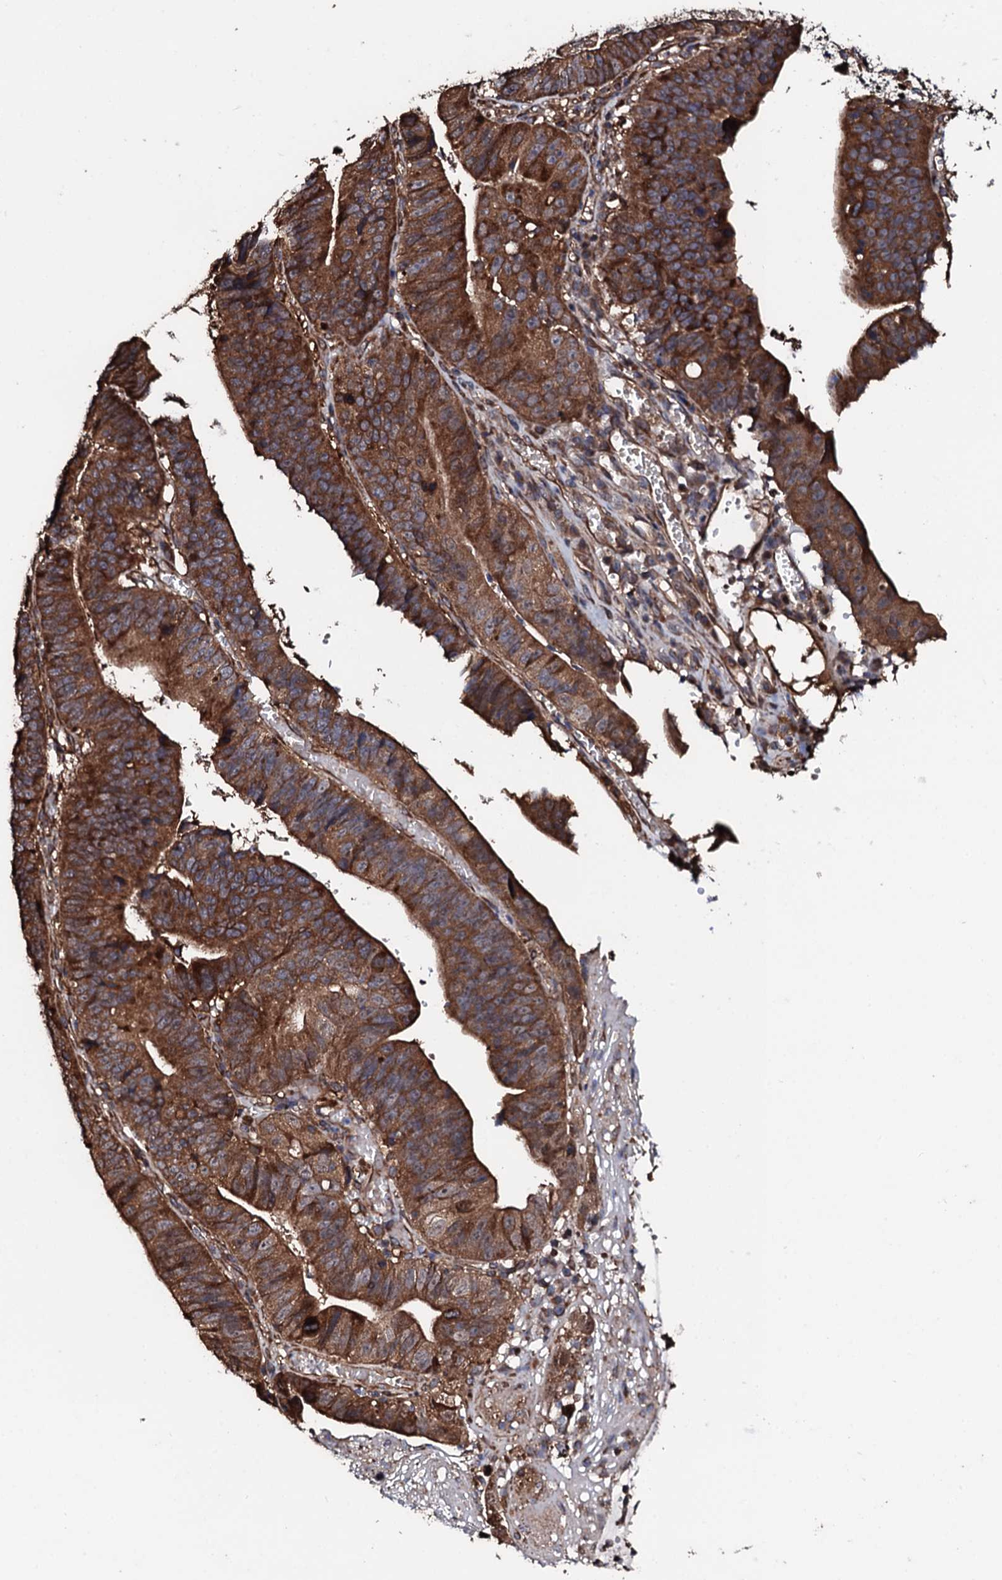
{"staining": {"intensity": "moderate", "quantity": ">75%", "location": "cytoplasmic/membranous"}, "tissue": "stomach cancer", "cell_type": "Tumor cells", "image_type": "cancer", "snomed": [{"axis": "morphology", "description": "Adenocarcinoma, NOS"}, {"axis": "topography", "description": "Stomach"}], "caption": "DAB (3,3'-diaminobenzidine) immunohistochemical staining of human stomach adenocarcinoma demonstrates moderate cytoplasmic/membranous protein staining in about >75% of tumor cells.", "gene": "CKAP5", "patient": {"sex": "male", "age": 59}}